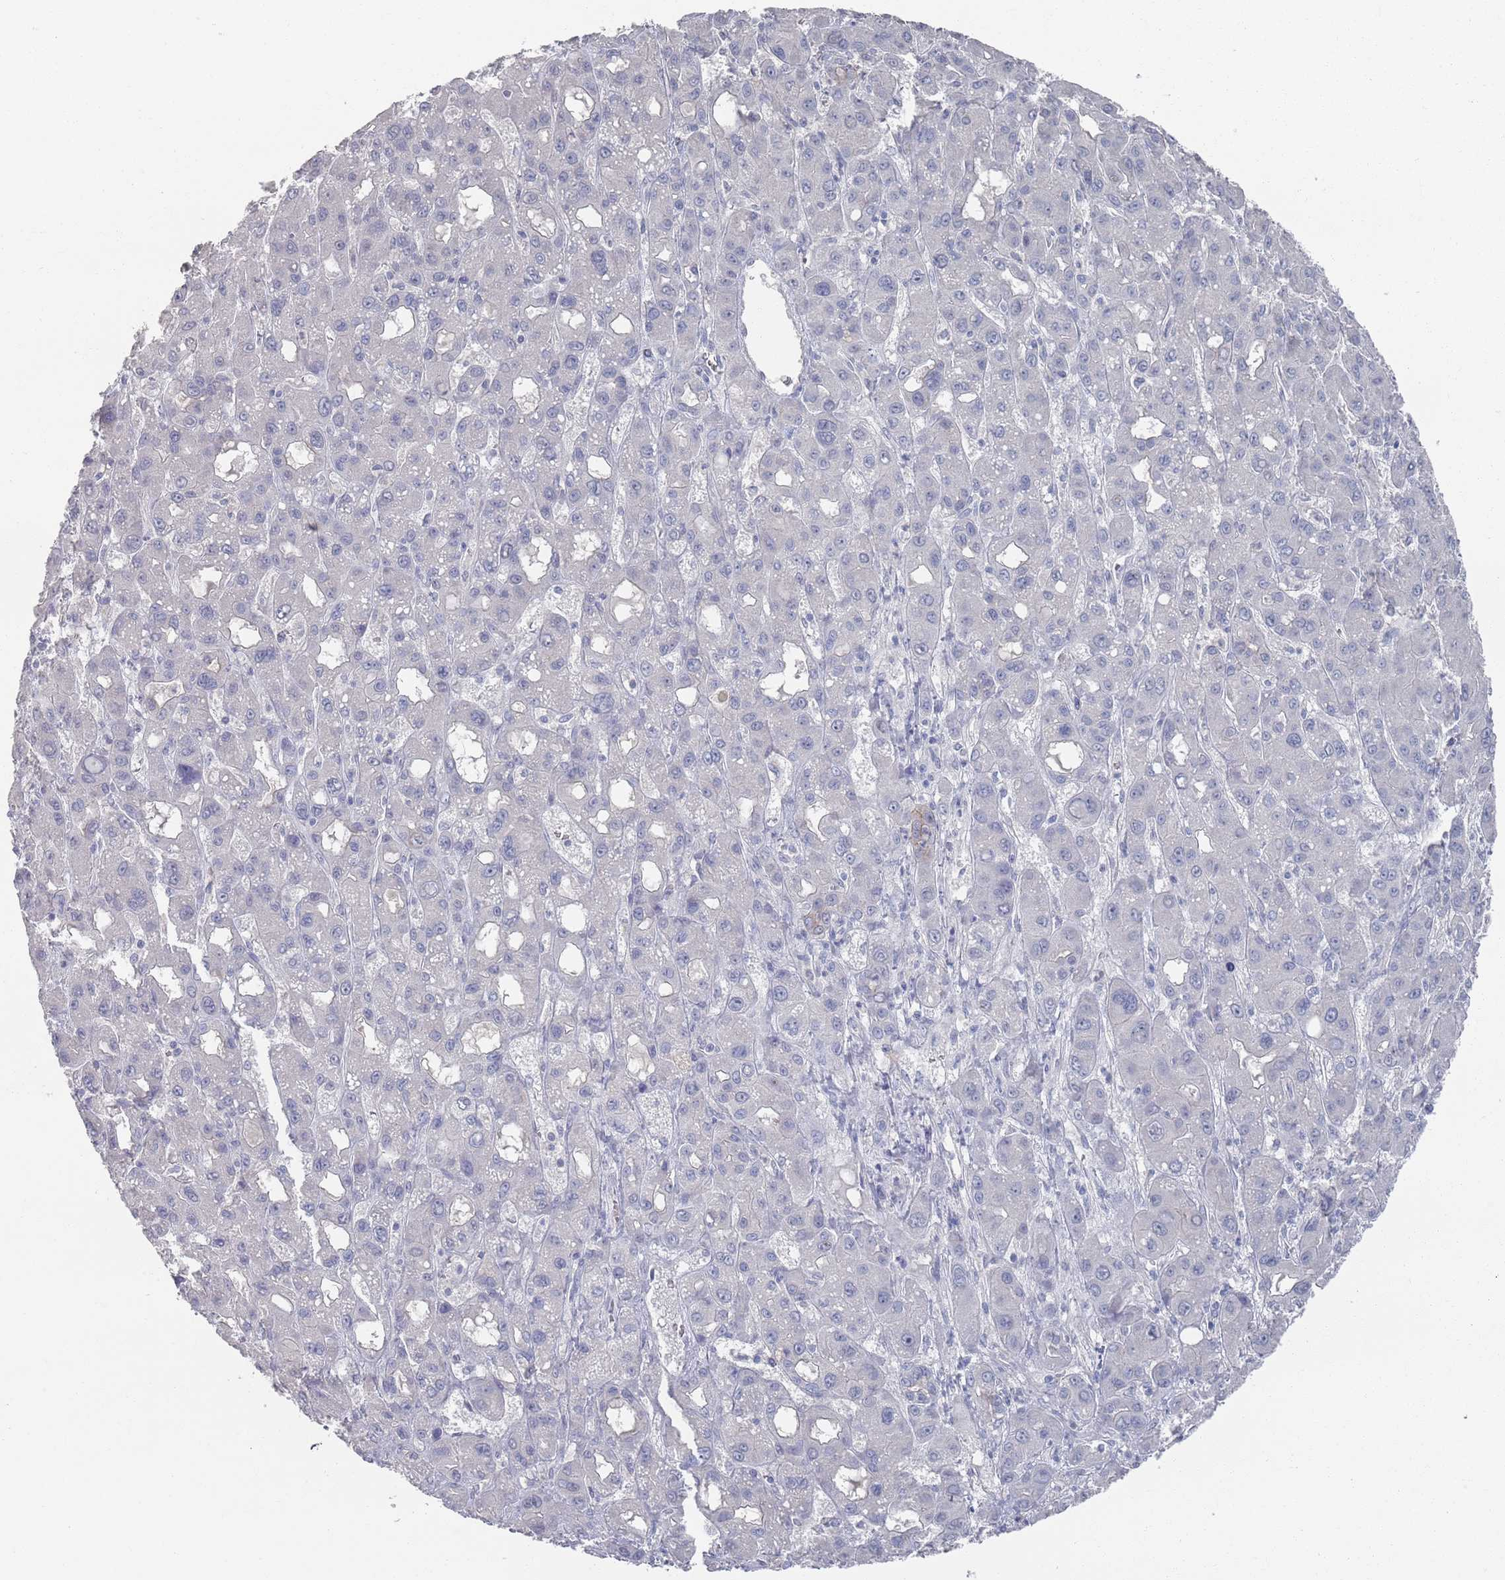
{"staining": {"intensity": "negative", "quantity": "none", "location": "none"}, "tissue": "liver cancer", "cell_type": "Tumor cells", "image_type": "cancer", "snomed": [{"axis": "morphology", "description": "Carcinoma, Hepatocellular, NOS"}, {"axis": "topography", "description": "Liver"}], "caption": "Tumor cells show no significant protein staining in liver cancer.", "gene": "PROM2", "patient": {"sex": "male", "age": 55}}